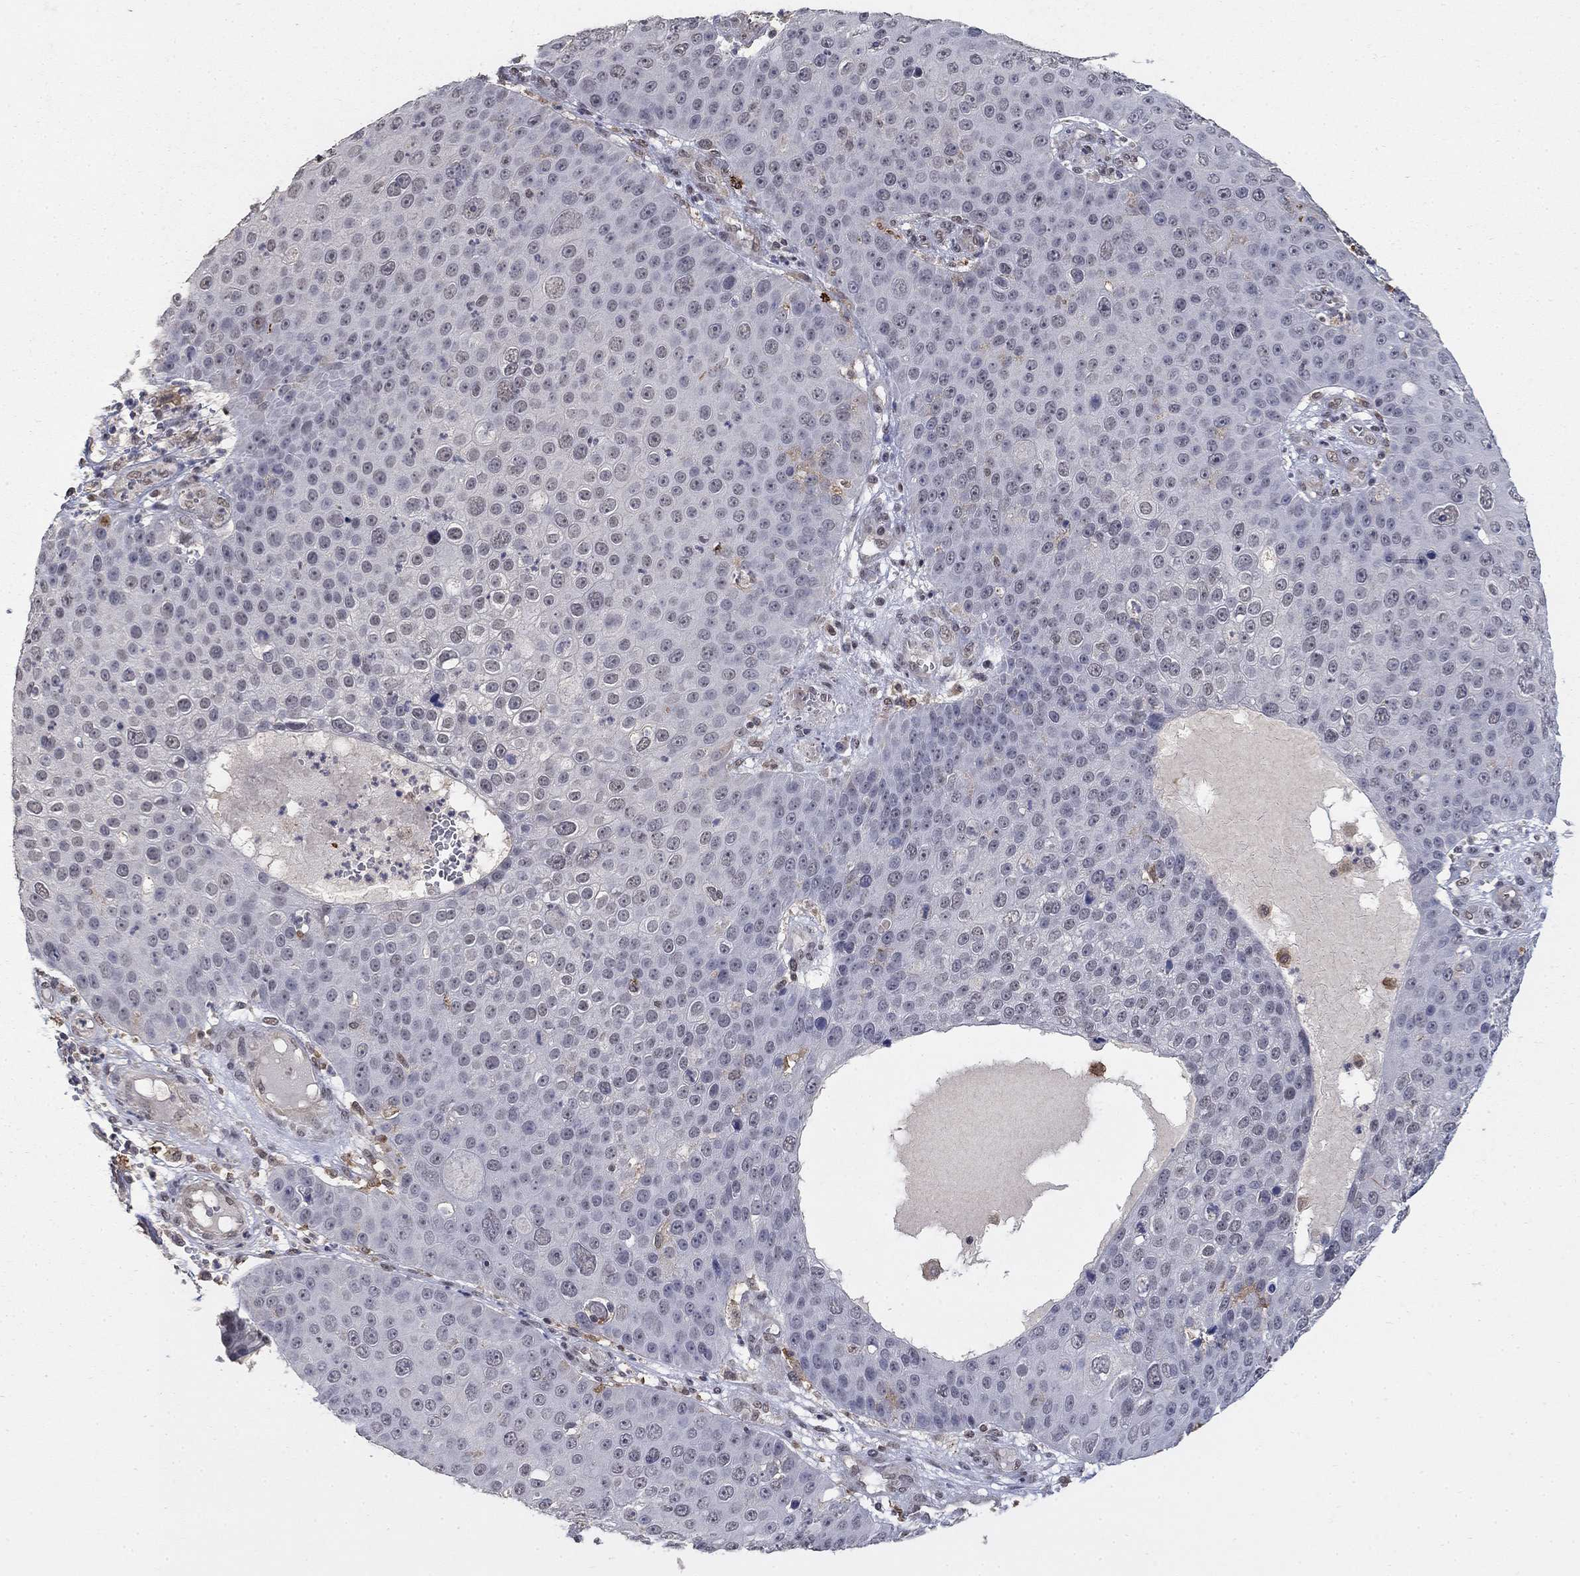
{"staining": {"intensity": "negative", "quantity": "none", "location": "none"}, "tissue": "skin cancer", "cell_type": "Tumor cells", "image_type": "cancer", "snomed": [{"axis": "morphology", "description": "Squamous cell carcinoma, NOS"}, {"axis": "topography", "description": "Skin"}], "caption": "Photomicrograph shows no significant protein staining in tumor cells of skin cancer (squamous cell carcinoma).", "gene": "GRIA3", "patient": {"sex": "male", "age": 71}}